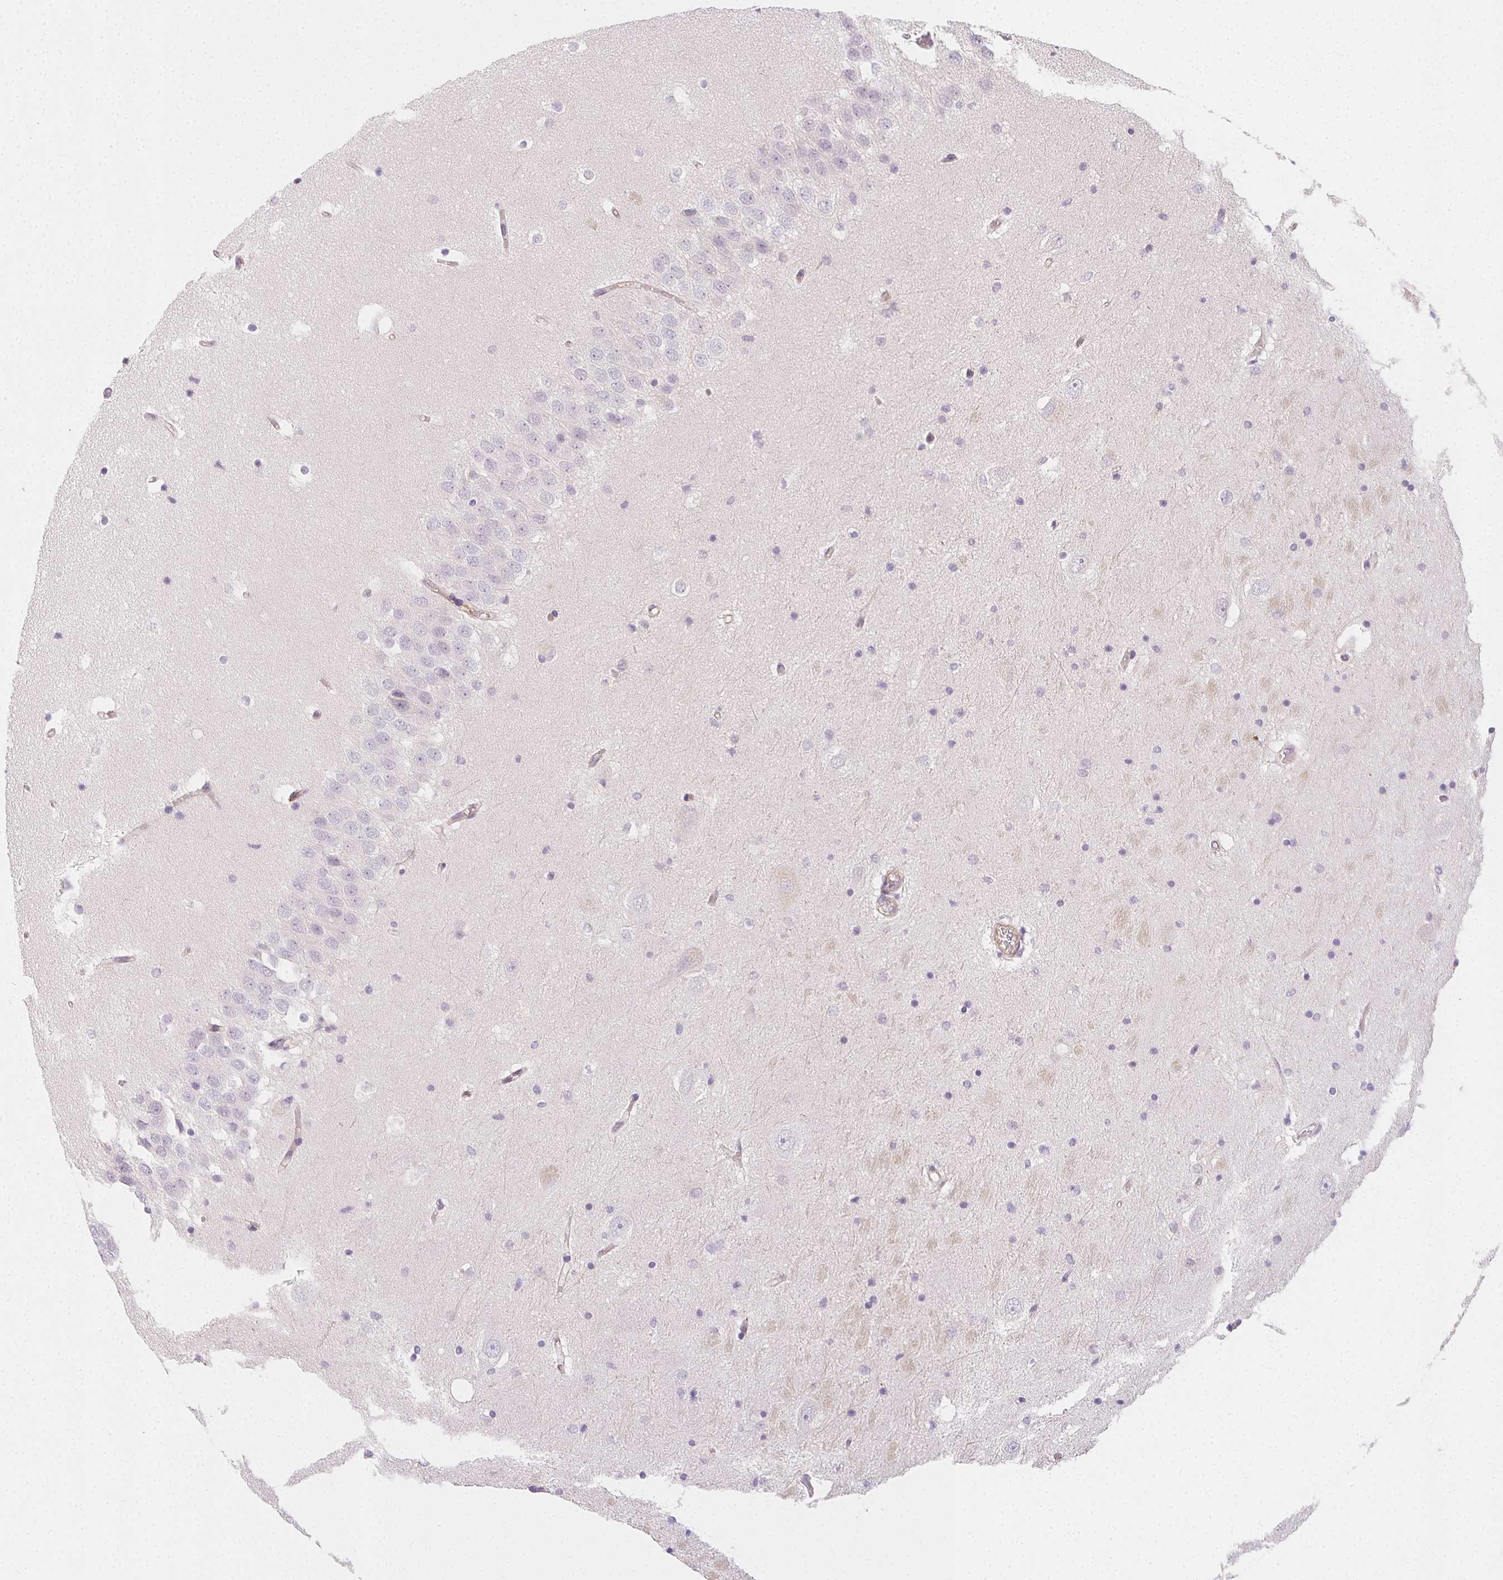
{"staining": {"intensity": "negative", "quantity": "none", "location": "none"}, "tissue": "hippocampus", "cell_type": "Glial cells", "image_type": "normal", "snomed": [{"axis": "morphology", "description": "Normal tissue, NOS"}, {"axis": "topography", "description": "Hippocampus"}], "caption": "This photomicrograph is of benign hippocampus stained with immunohistochemistry to label a protein in brown with the nuclei are counter-stained blue. There is no expression in glial cells.", "gene": "CSN1S1", "patient": {"sex": "male", "age": 58}}